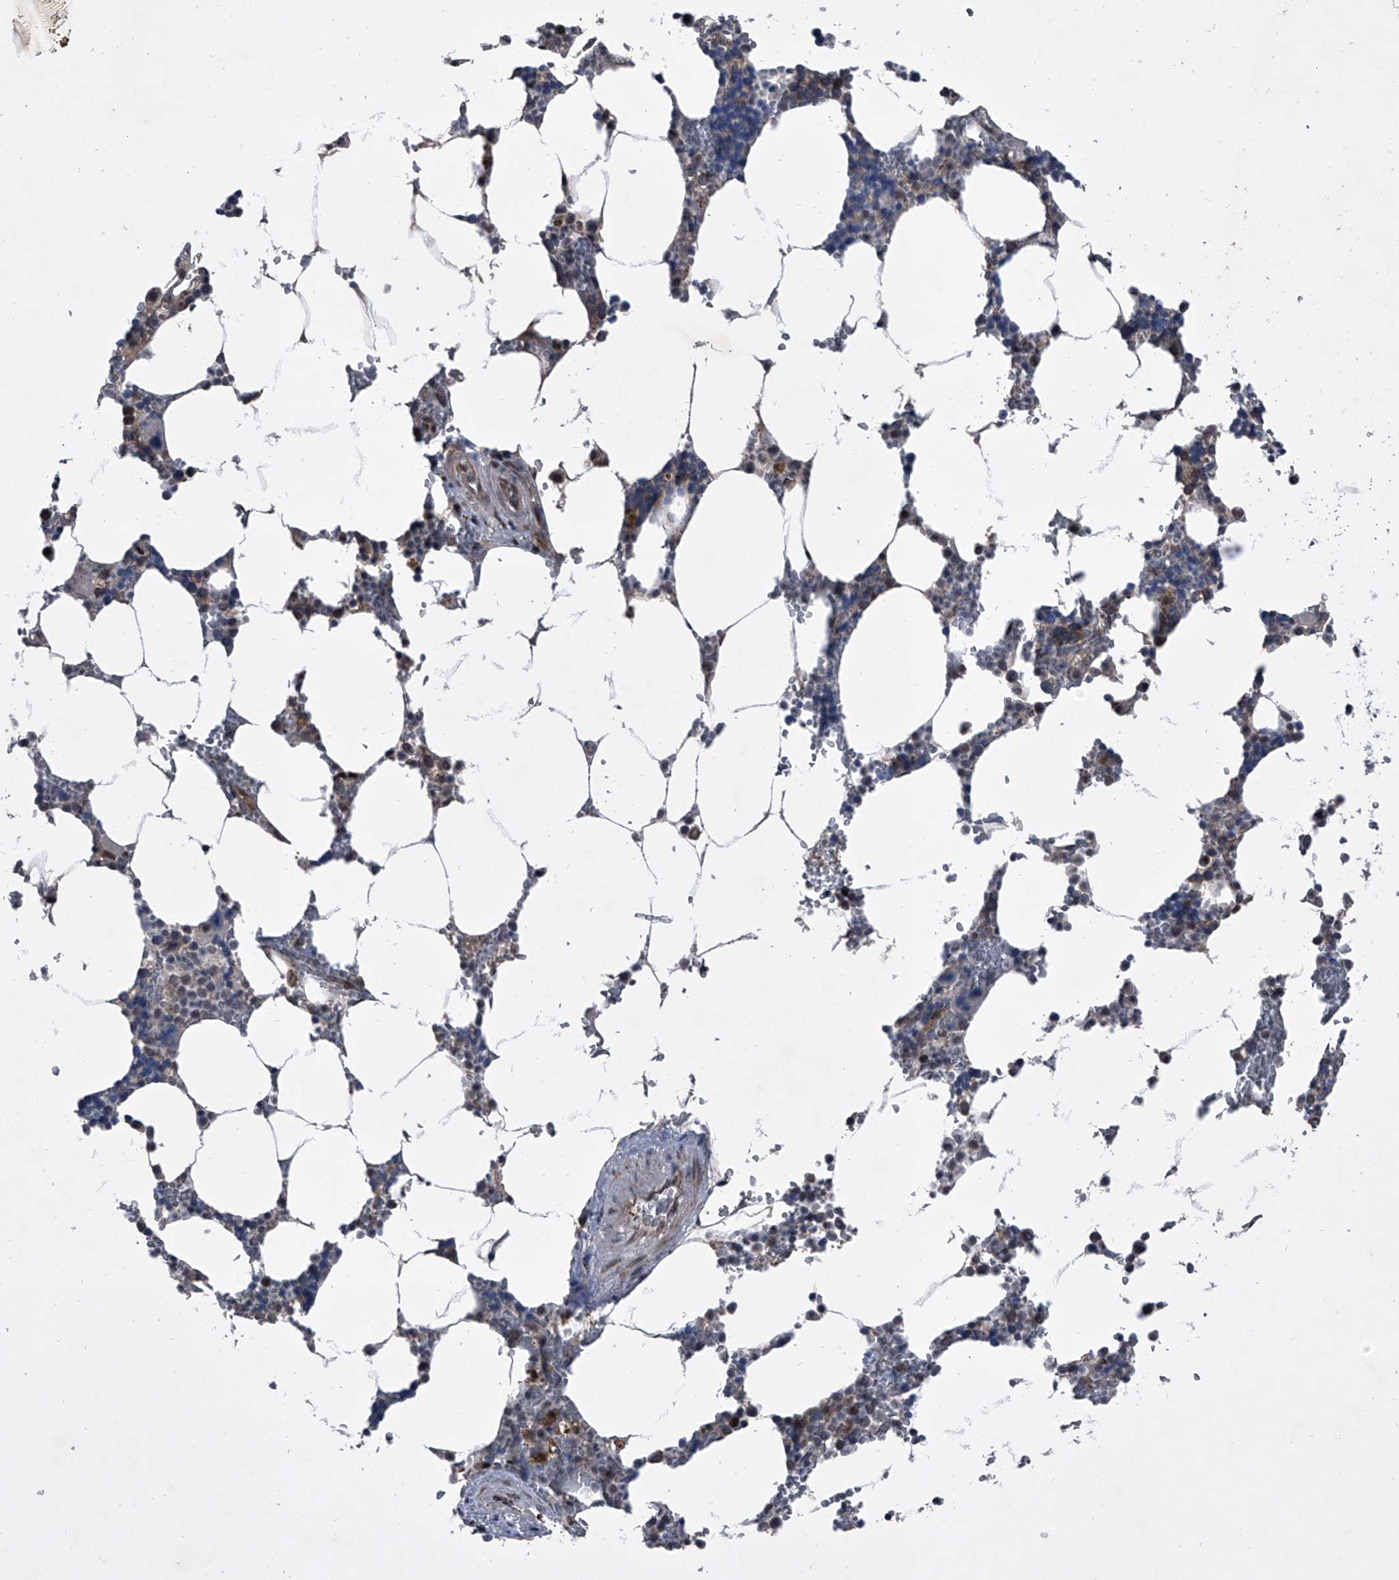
{"staining": {"intensity": "negative", "quantity": "none", "location": "none"}, "tissue": "bone marrow", "cell_type": "Hematopoietic cells", "image_type": "normal", "snomed": [{"axis": "morphology", "description": "Normal tissue, NOS"}, {"axis": "topography", "description": "Bone marrow"}], "caption": "Immunohistochemistry (IHC) photomicrograph of unremarkable bone marrow: bone marrow stained with DAB demonstrates no significant protein positivity in hematopoietic cells.", "gene": "ELK4", "patient": {"sex": "male", "age": 70}}